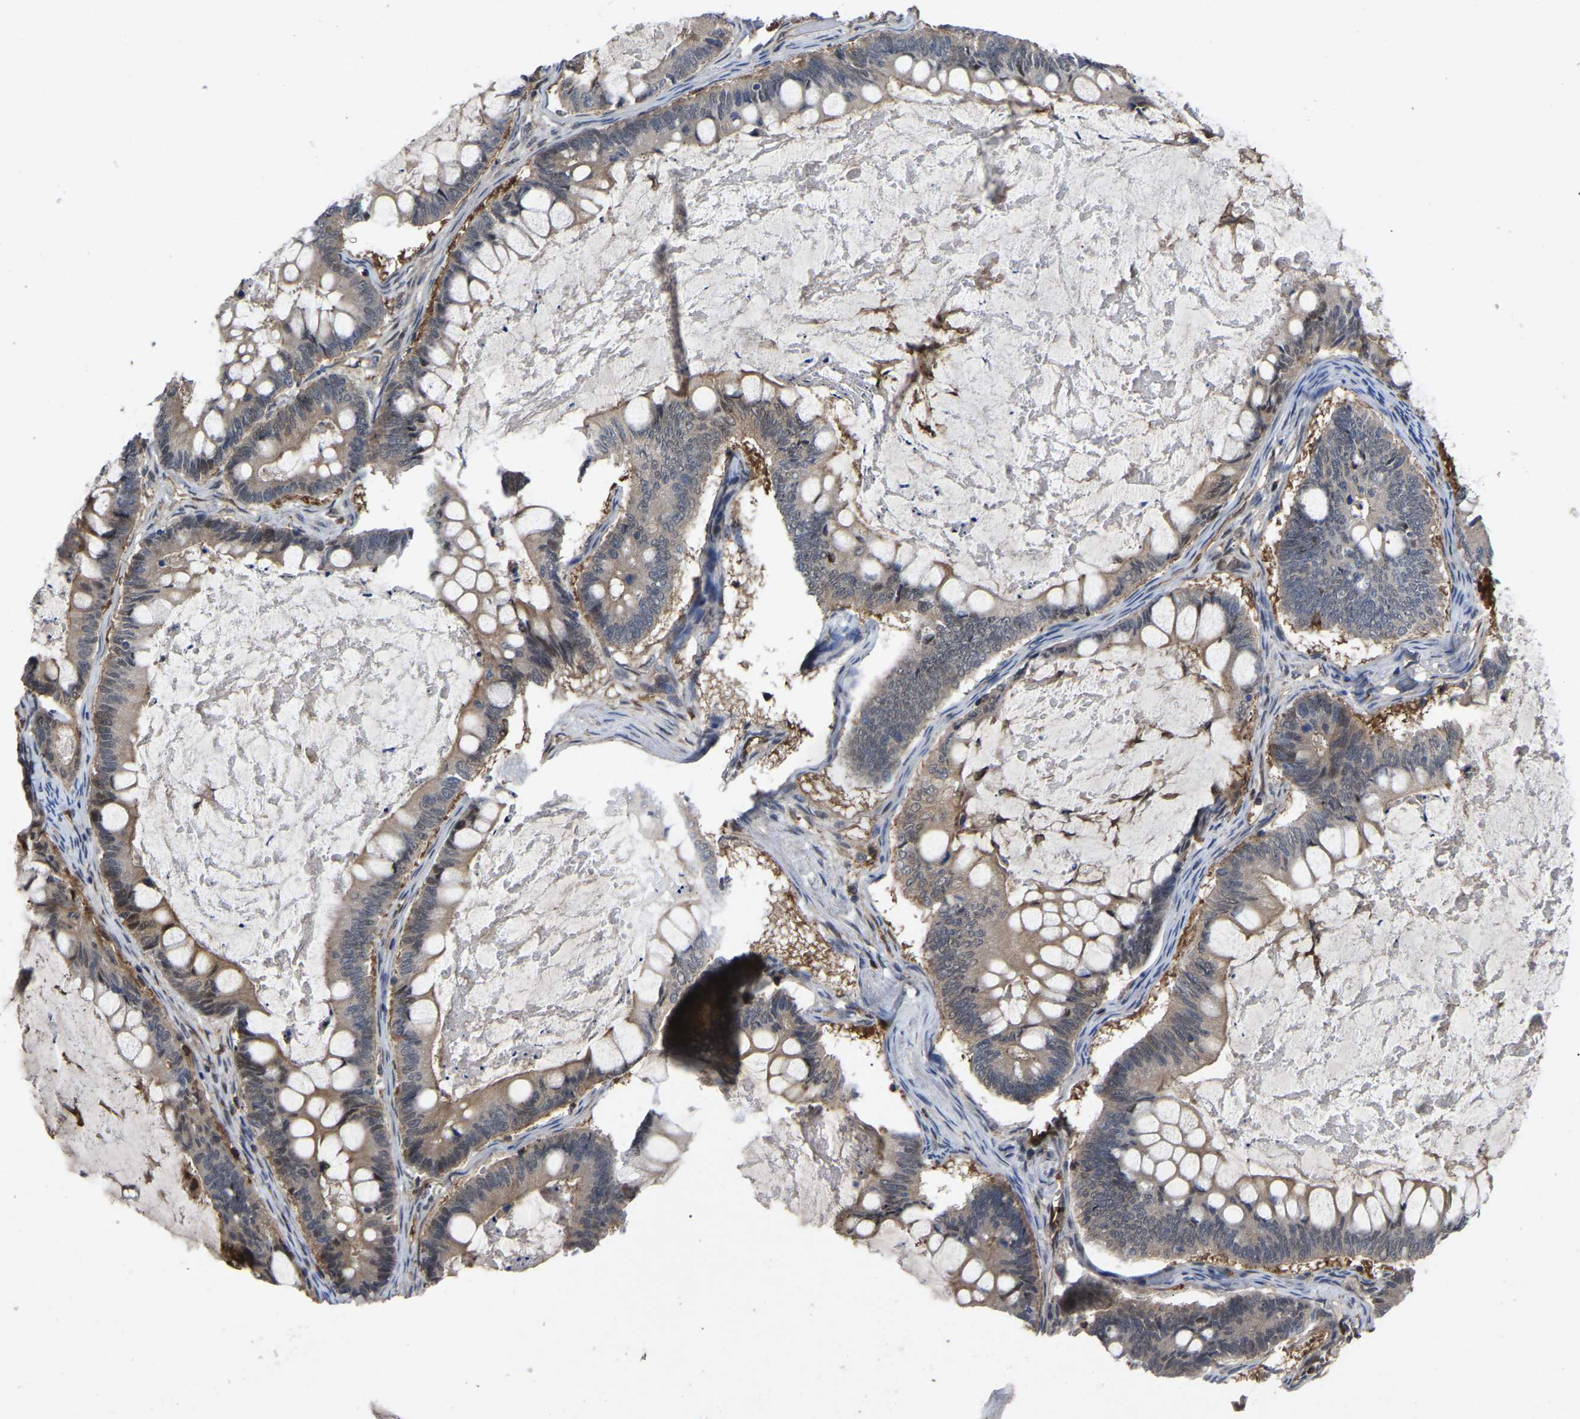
{"staining": {"intensity": "moderate", "quantity": "25%-75%", "location": "cytoplasmic/membranous"}, "tissue": "ovarian cancer", "cell_type": "Tumor cells", "image_type": "cancer", "snomed": [{"axis": "morphology", "description": "Cystadenocarcinoma, mucinous, NOS"}, {"axis": "topography", "description": "Ovary"}], "caption": "Ovarian cancer stained for a protein (brown) shows moderate cytoplasmic/membranous positive positivity in about 25%-75% of tumor cells.", "gene": "CIT", "patient": {"sex": "female", "age": 61}}